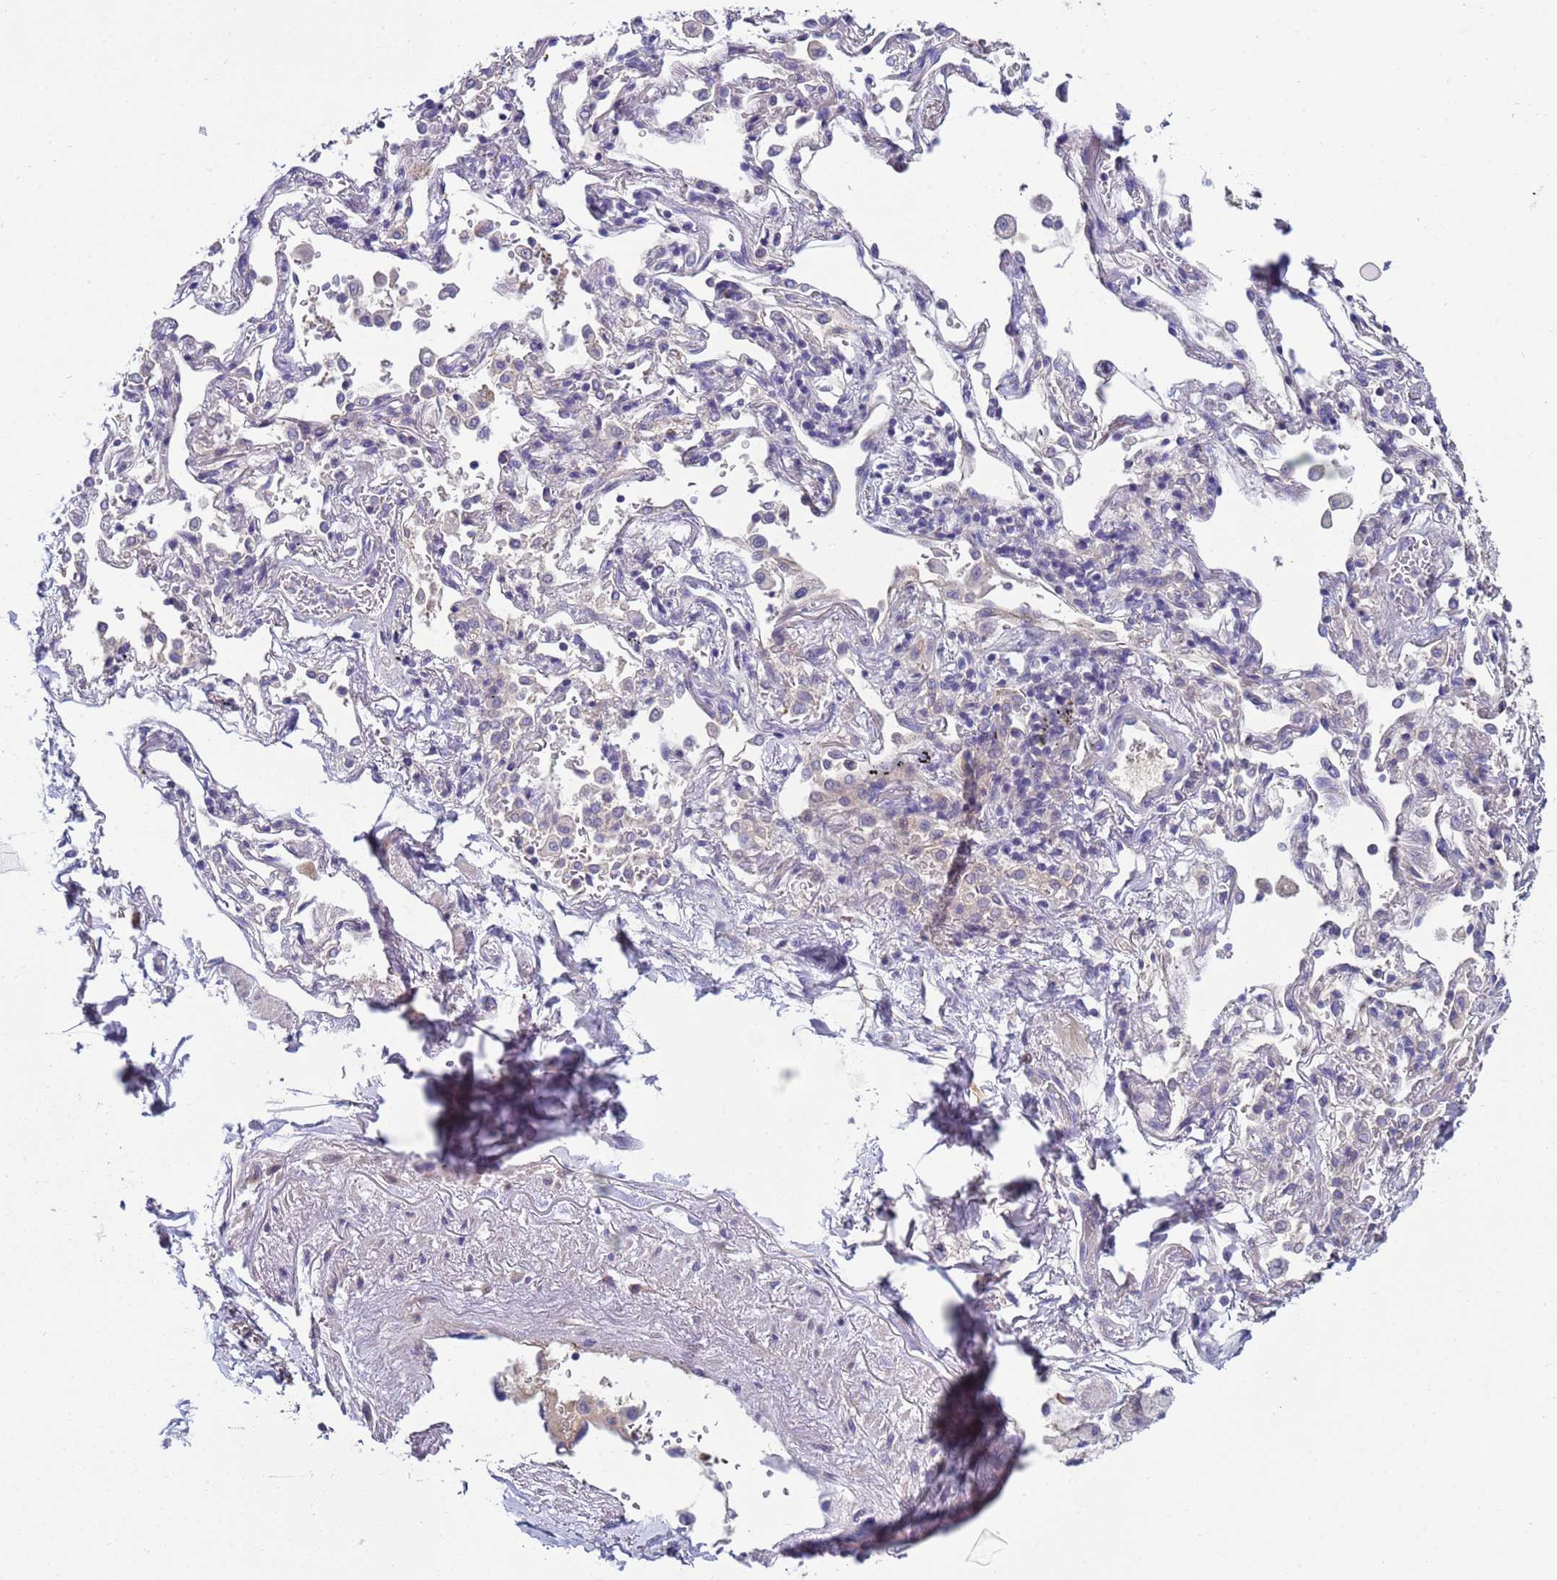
{"staining": {"intensity": "negative", "quantity": "none", "location": "none"}, "tissue": "adipose tissue", "cell_type": "Adipocytes", "image_type": "normal", "snomed": [{"axis": "morphology", "description": "Normal tissue, NOS"}, {"axis": "topography", "description": "Cartilage tissue"}], "caption": "The immunohistochemistry micrograph has no significant expression in adipocytes of adipose tissue. (DAB immunohistochemistry visualized using brightfield microscopy, high magnification).", "gene": "TRIM51G", "patient": {"sex": "male", "age": 73}}